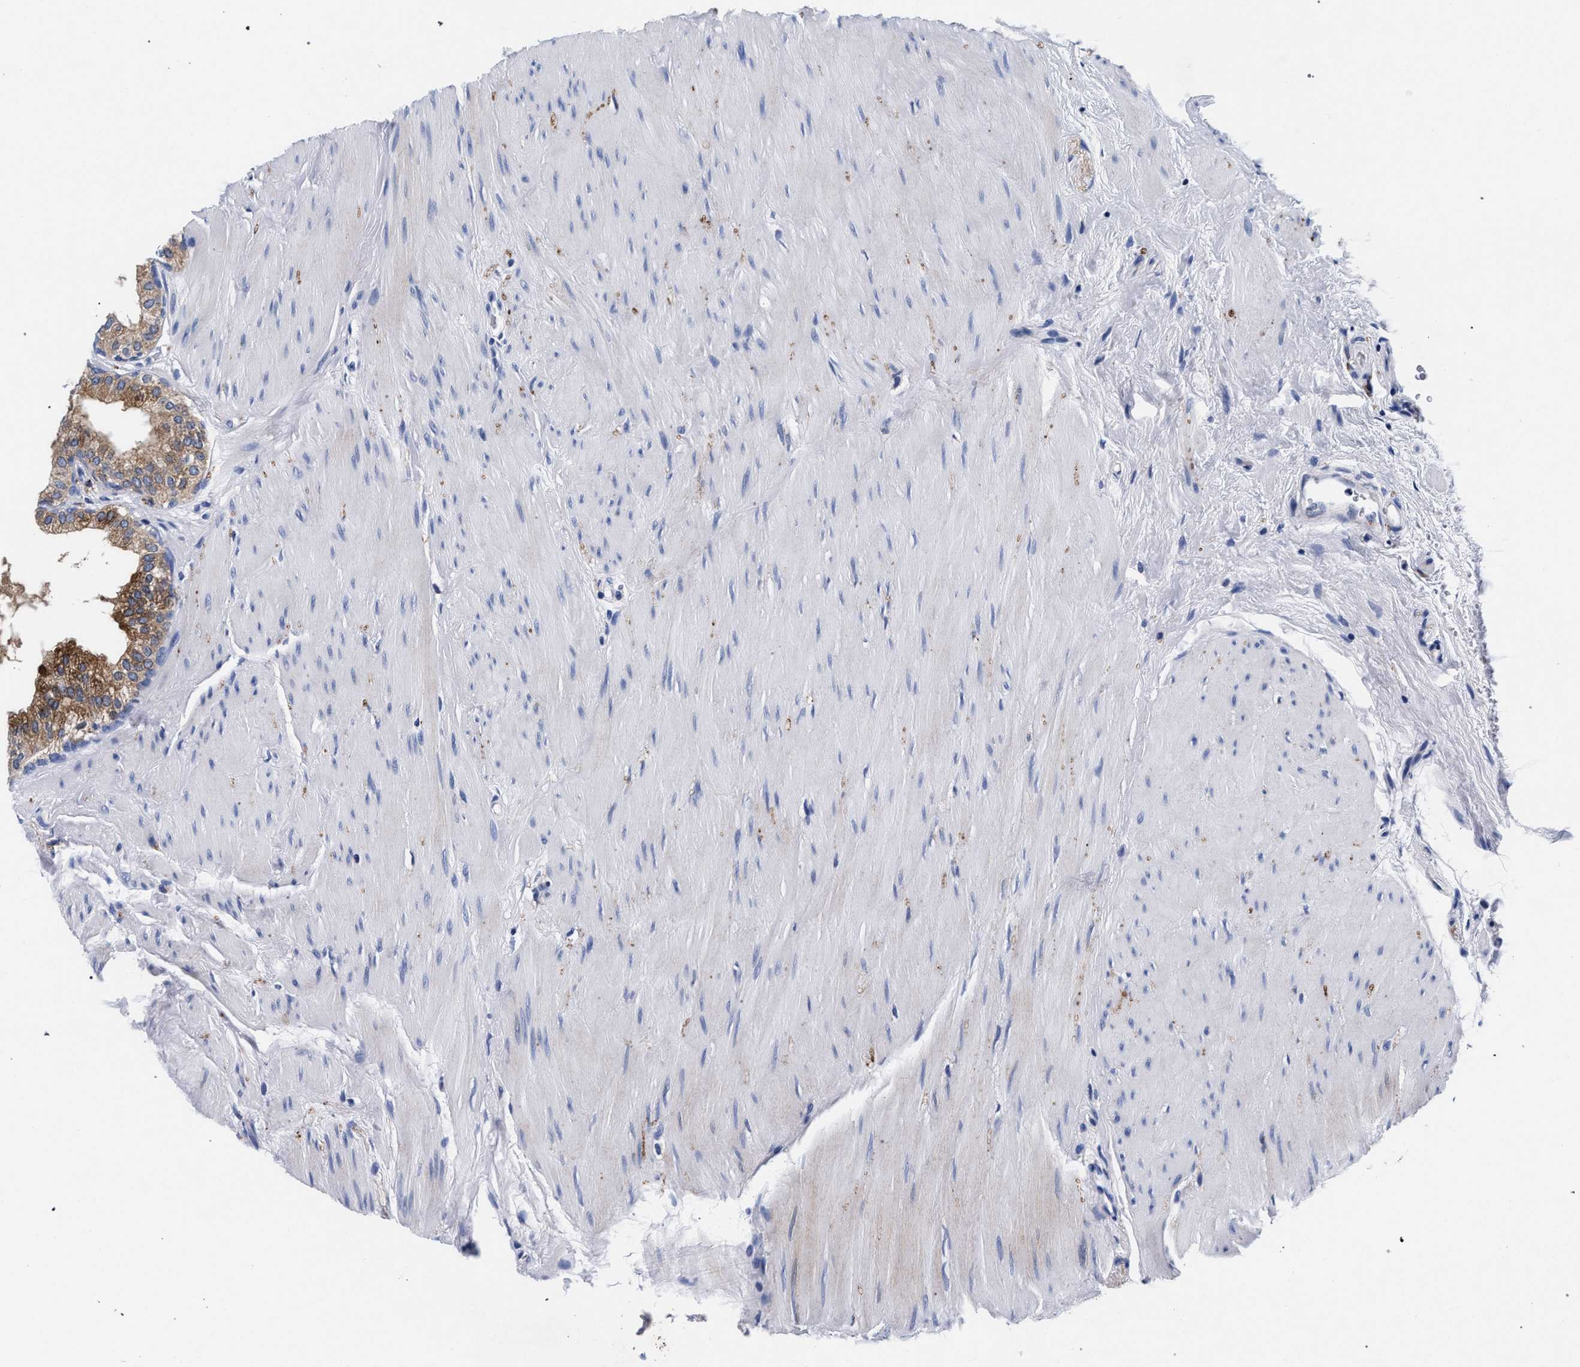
{"staining": {"intensity": "strong", "quantity": ">75%", "location": "cytoplasmic/membranous"}, "tissue": "prostate", "cell_type": "Glandular cells", "image_type": "normal", "snomed": [{"axis": "morphology", "description": "Normal tissue, NOS"}, {"axis": "topography", "description": "Prostate"}], "caption": "This image displays IHC staining of normal prostate, with high strong cytoplasmic/membranous staining in approximately >75% of glandular cells.", "gene": "RAB3B", "patient": {"sex": "male", "age": 60}}